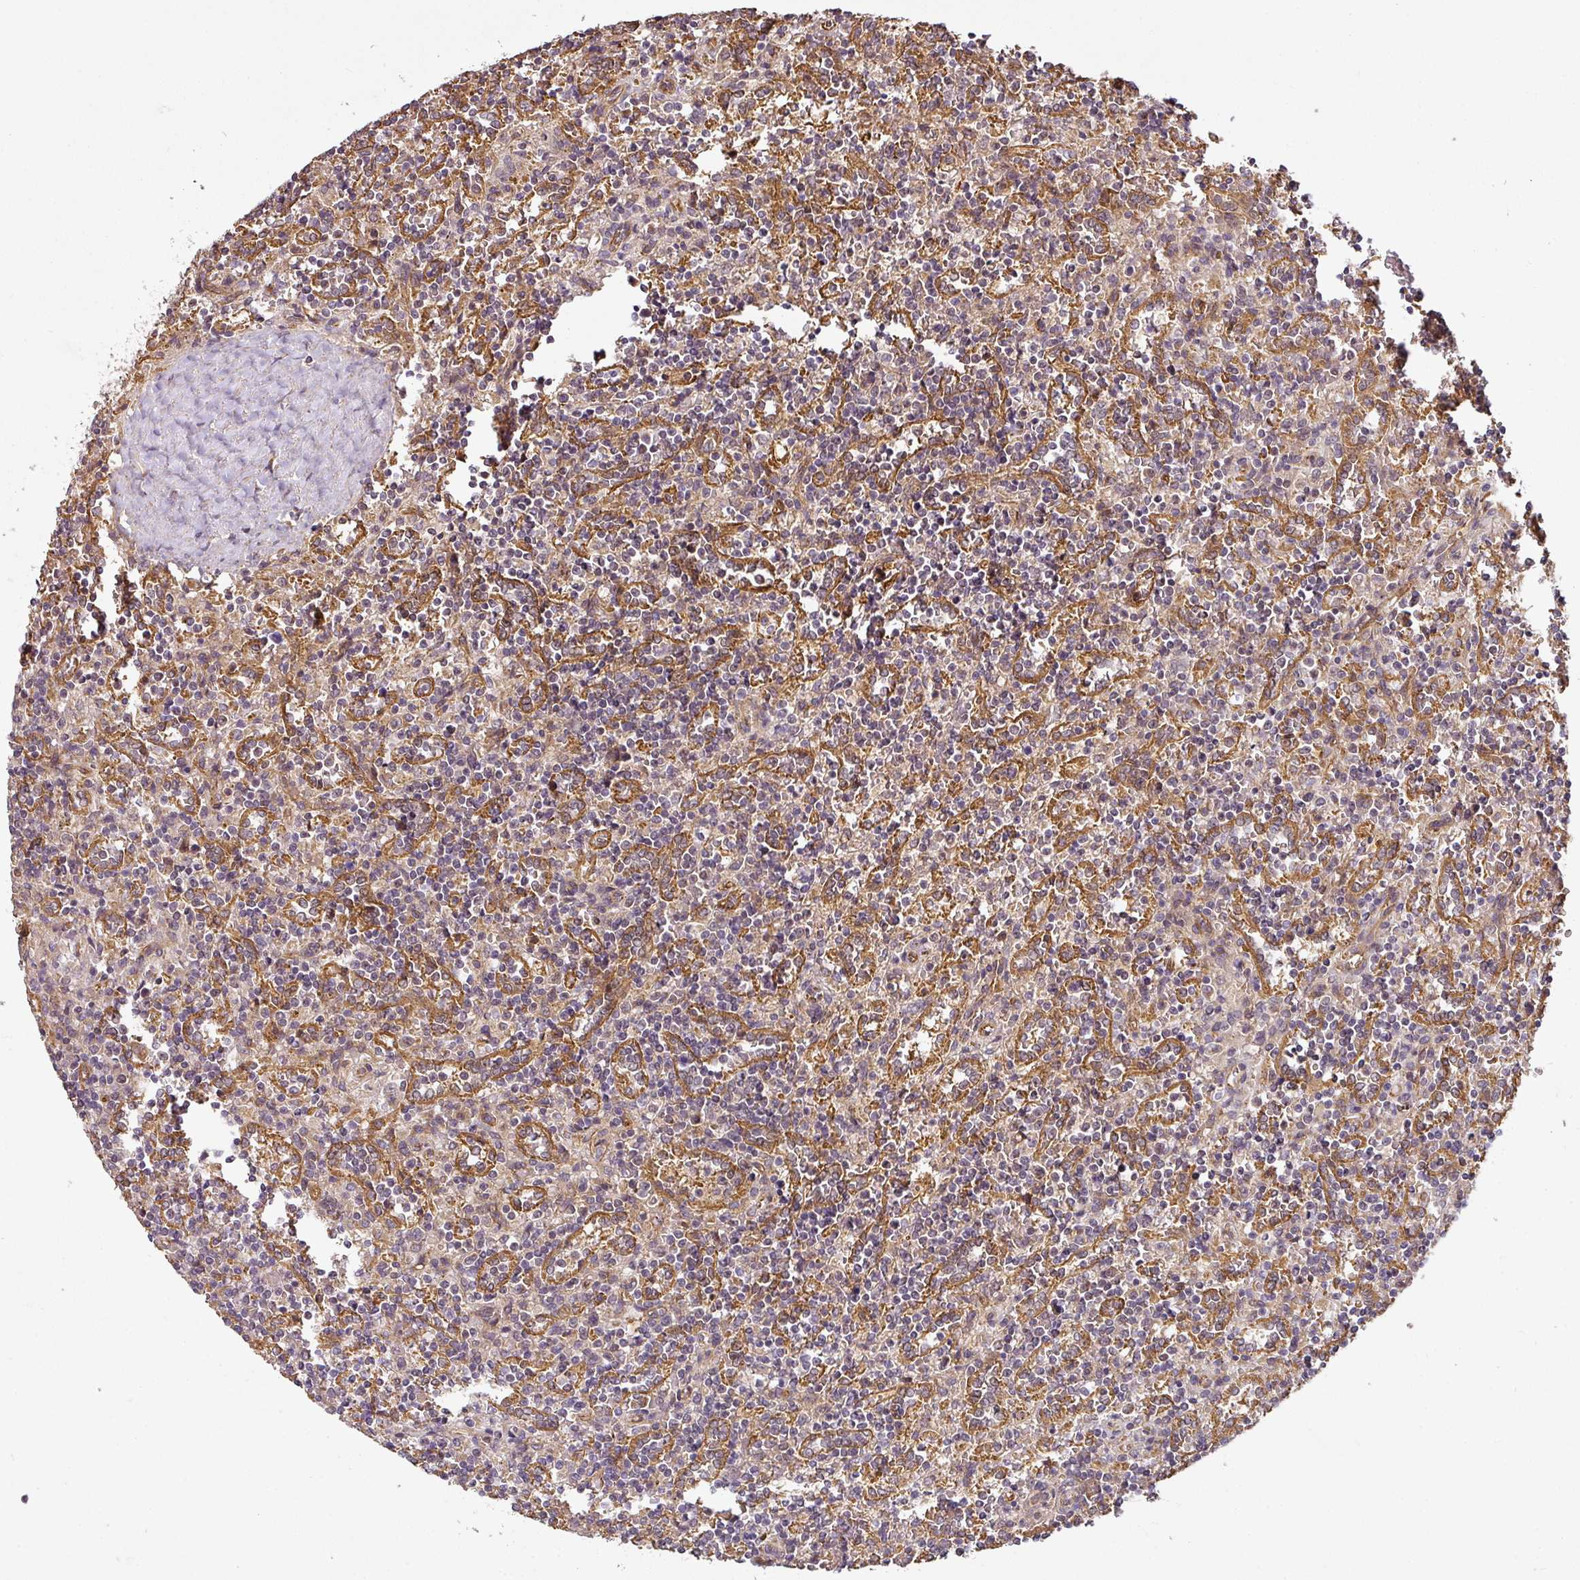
{"staining": {"intensity": "negative", "quantity": "none", "location": "none"}, "tissue": "lymphoma", "cell_type": "Tumor cells", "image_type": "cancer", "snomed": [{"axis": "morphology", "description": "Malignant lymphoma, non-Hodgkin's type, Low grade"}, {"axis": "topography", "description": "Spleen"}], "caption": "Tumor cells show no significant expression in malignant lymphoma, non-Hodgkin's type (low-grade). (DAB immunohistochemistry (IHC), high magnification).", "gene": "DIMT1", "patient": {"sex": "male", "age": 67}}